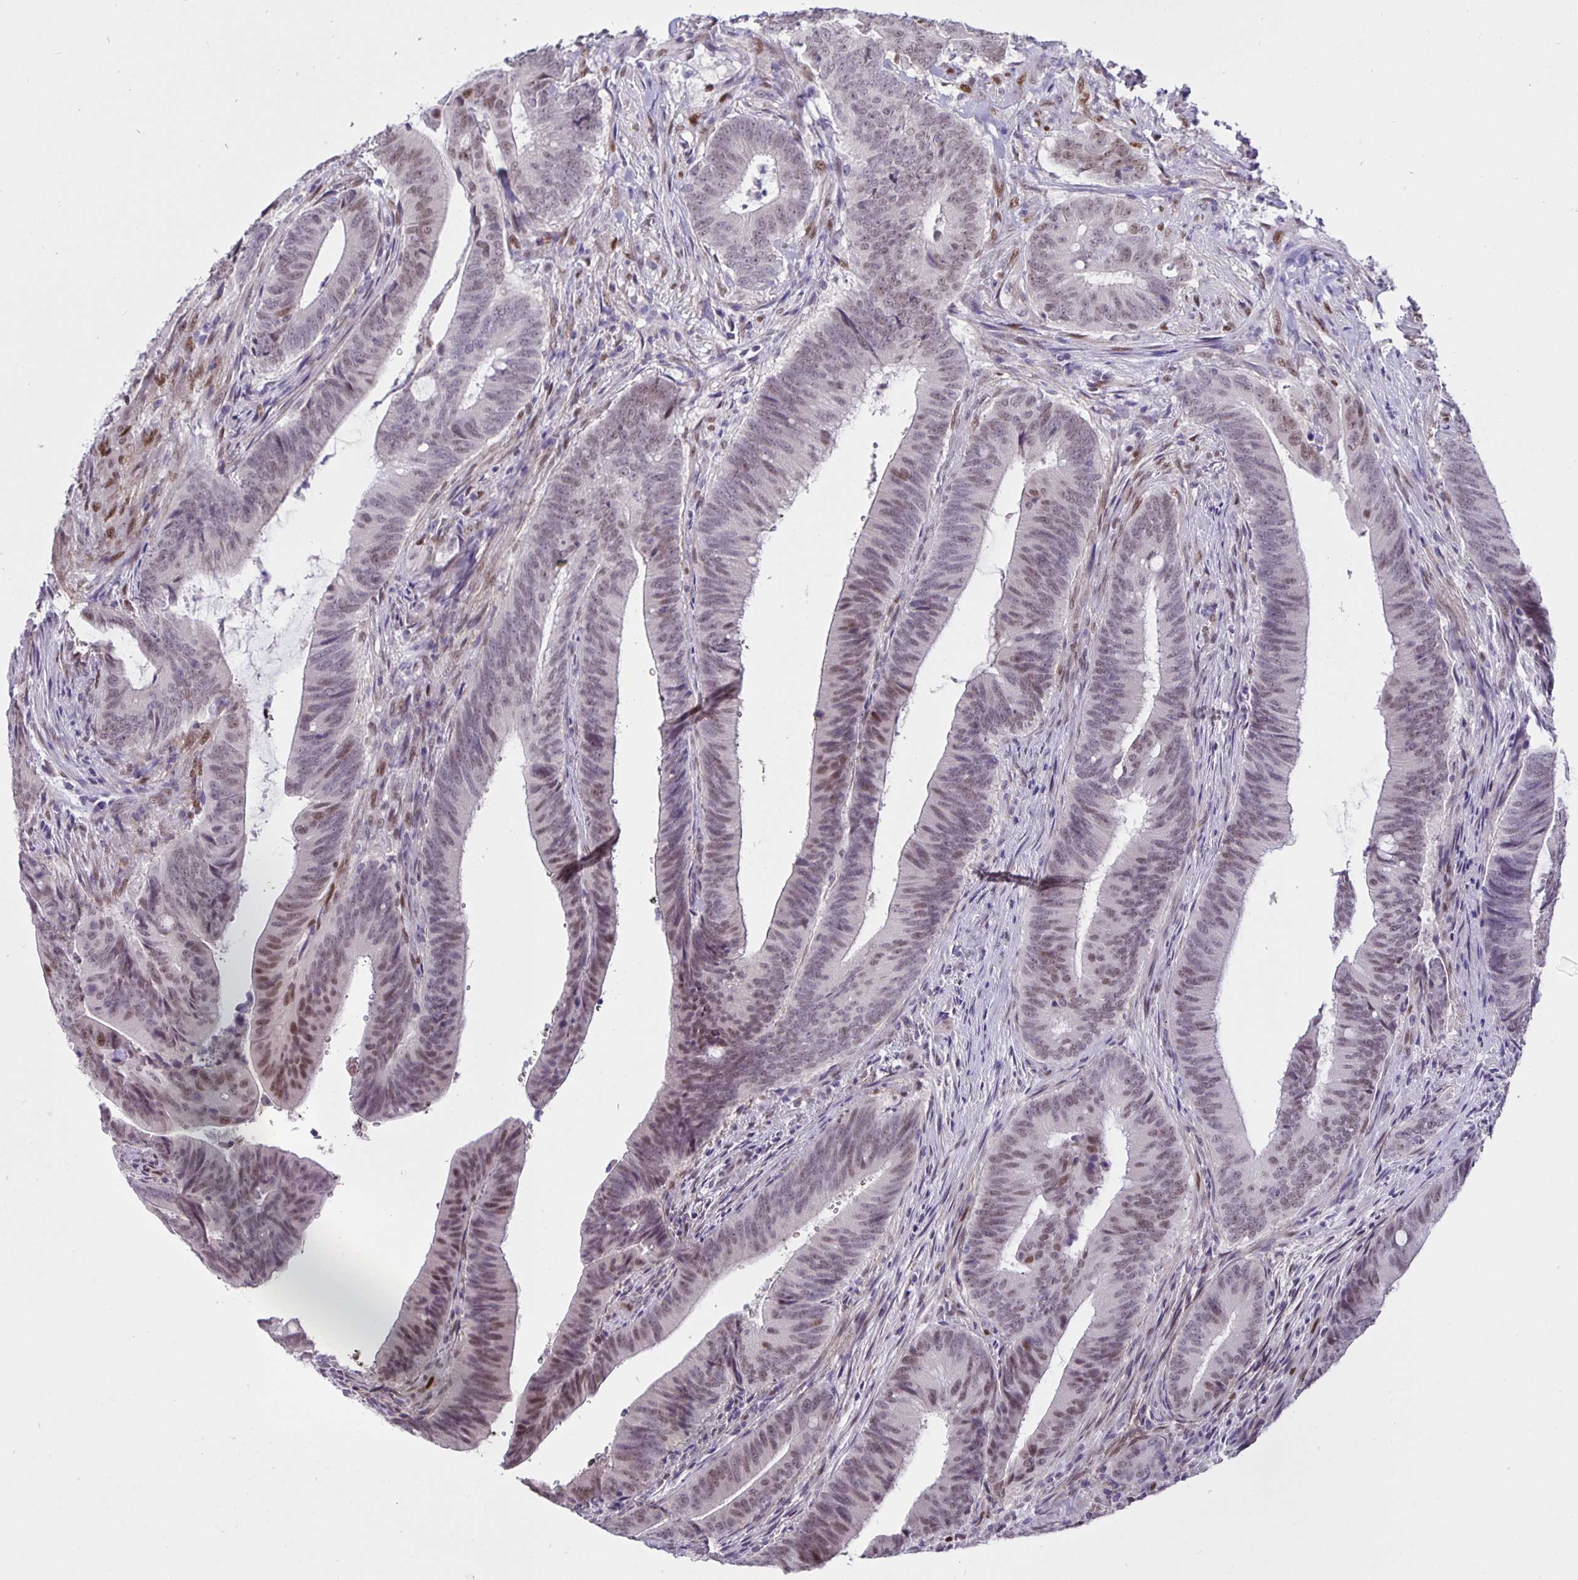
{"staining": {"intensity": "weak", "quantity": "25%-75%", "location": "nuclear"}, "tissue": "colorectal cancer", "cell_type": "Tumor cells", "image_type": "cancer", "snomed": [{"axis": "morphology", "description": "Adenocarcinoma, NOS"}, {"axis": "topography", "description": "Colon"}], "caption": "Brown immunohistochemical staining in human colorectal adenocarcinoma exhibits weak nuclear expression in about 25%-75% of tumor cells.", "gene": "FOSL2", "patient": {"sex": "female", "age": 43}}